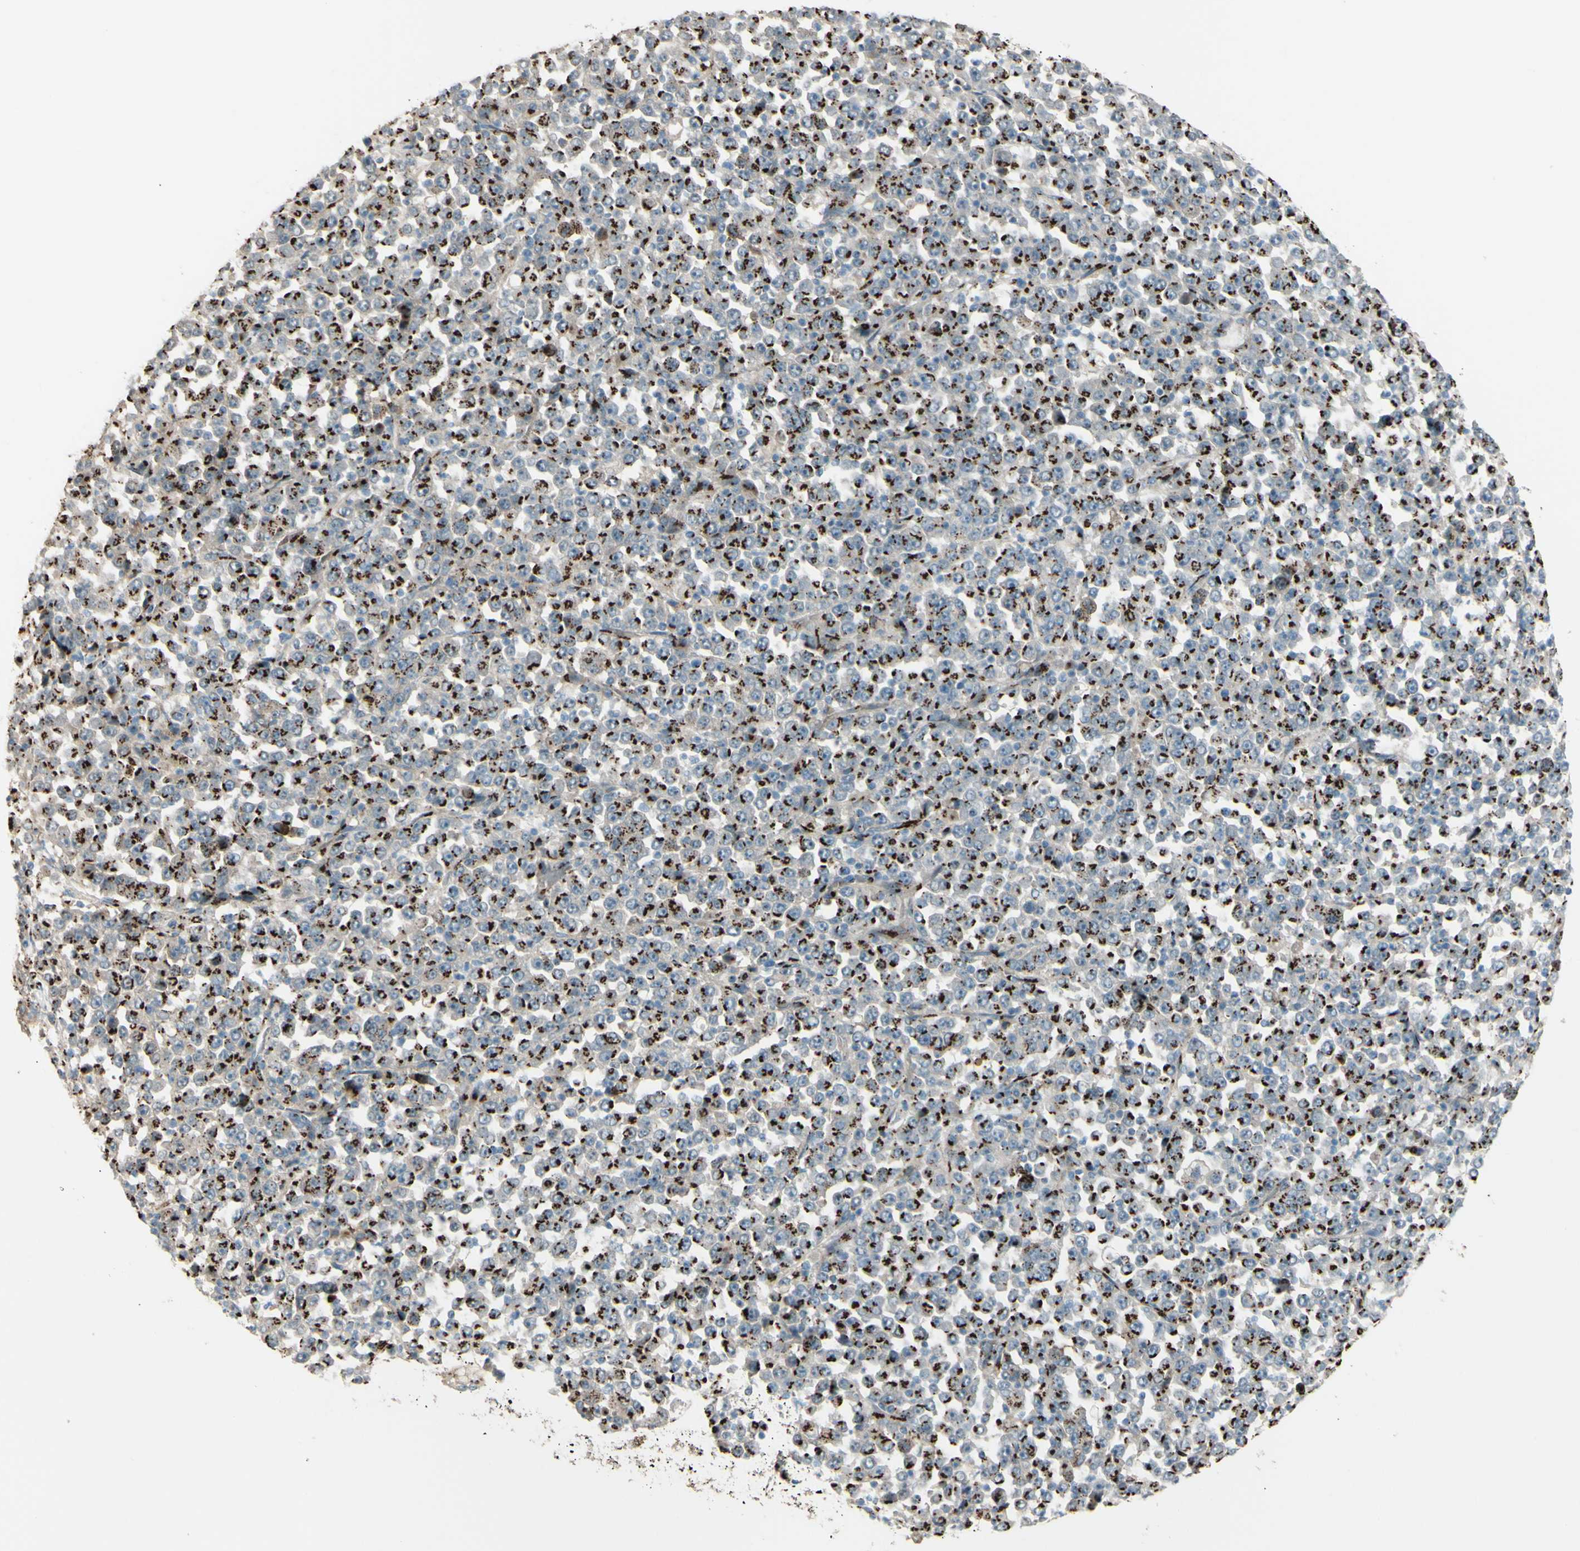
{"staining": {"intensity": "moderate", "quantity": ">75%", "location": "cytoplasmic/membranous"}, "tissue": "stomach cancer", "cell_type": "Tumor cells", "image_type": "cancer", "snomed": [{"axis": "morphology", "description": "Normal tissue, NOS"}, {"axis": "morphology", "description": "Adenocarcinoma, NOS"}, {"axis": "topography", "description": "Stomach, upper"}, {"axis": "topography", "description": "Stomach"}], "caption": "Stomach adenocarcinoma tissue displays moderate cytoplasmic/membranous expression in approximately >75% of tumor cells, visualized by immunohistochemistry. The staining was performed using DAB (3,3'-diaminobenzidine), with brown indicating positive protein expression. Nuclei are stained blue with hematoxylin.", "gene": "BPNT2", "patient": {"sex": "male", "age": 59}}